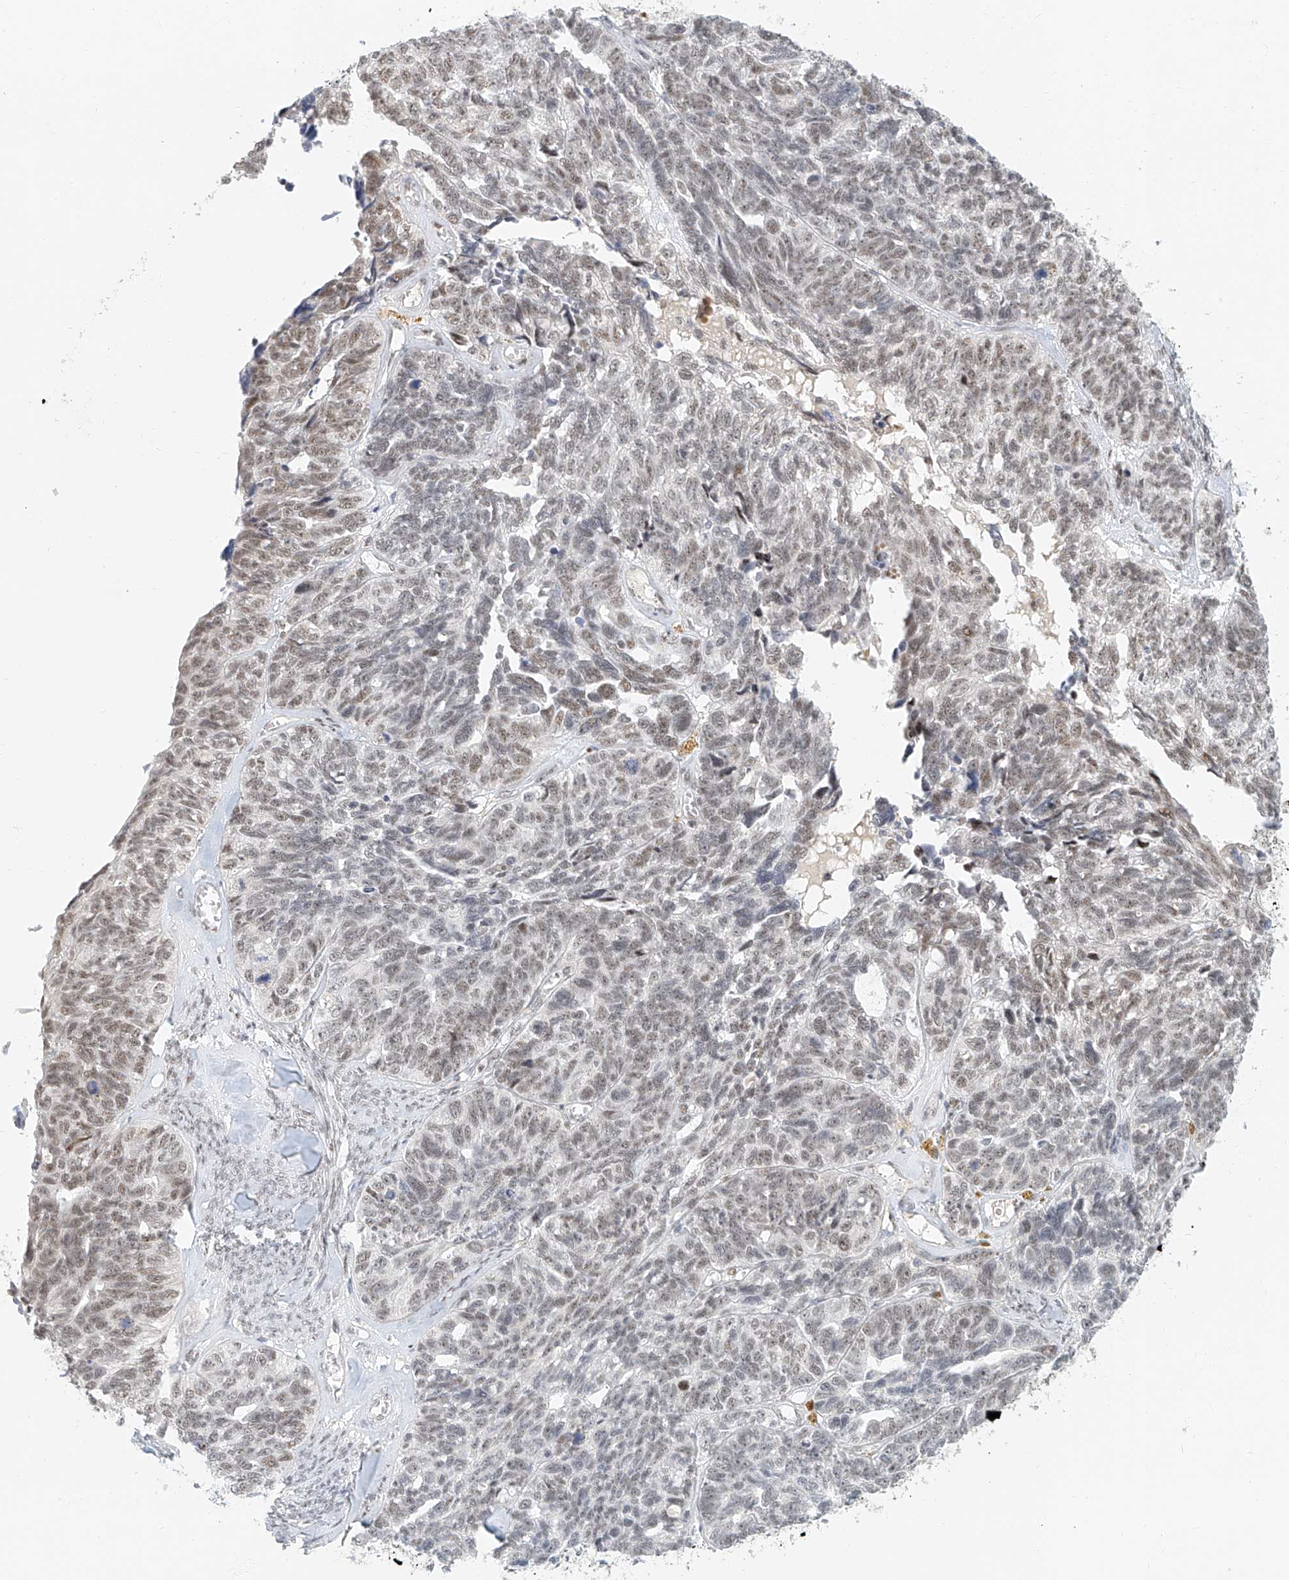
{"staining": {"intensity": "moderate", "quantity": "25%-75%", "location": "nuclear"}, "tissue": "ovarian cancer", "cell_type": "Tumor cells", "image_type": "cancer", "snomed": [{"axis": "morphology", "description": "Cystadenocarcinoma, serous, NOS"}, {"axis": "topography", "description": "Ovary"}], "caption": "The immunohistochemical stain highlights moderate nuclear expression in tumor cells of ovarian cancer tissue.", "gene": "CXorf58", "patient": {"sex": "female", "age": 79}}